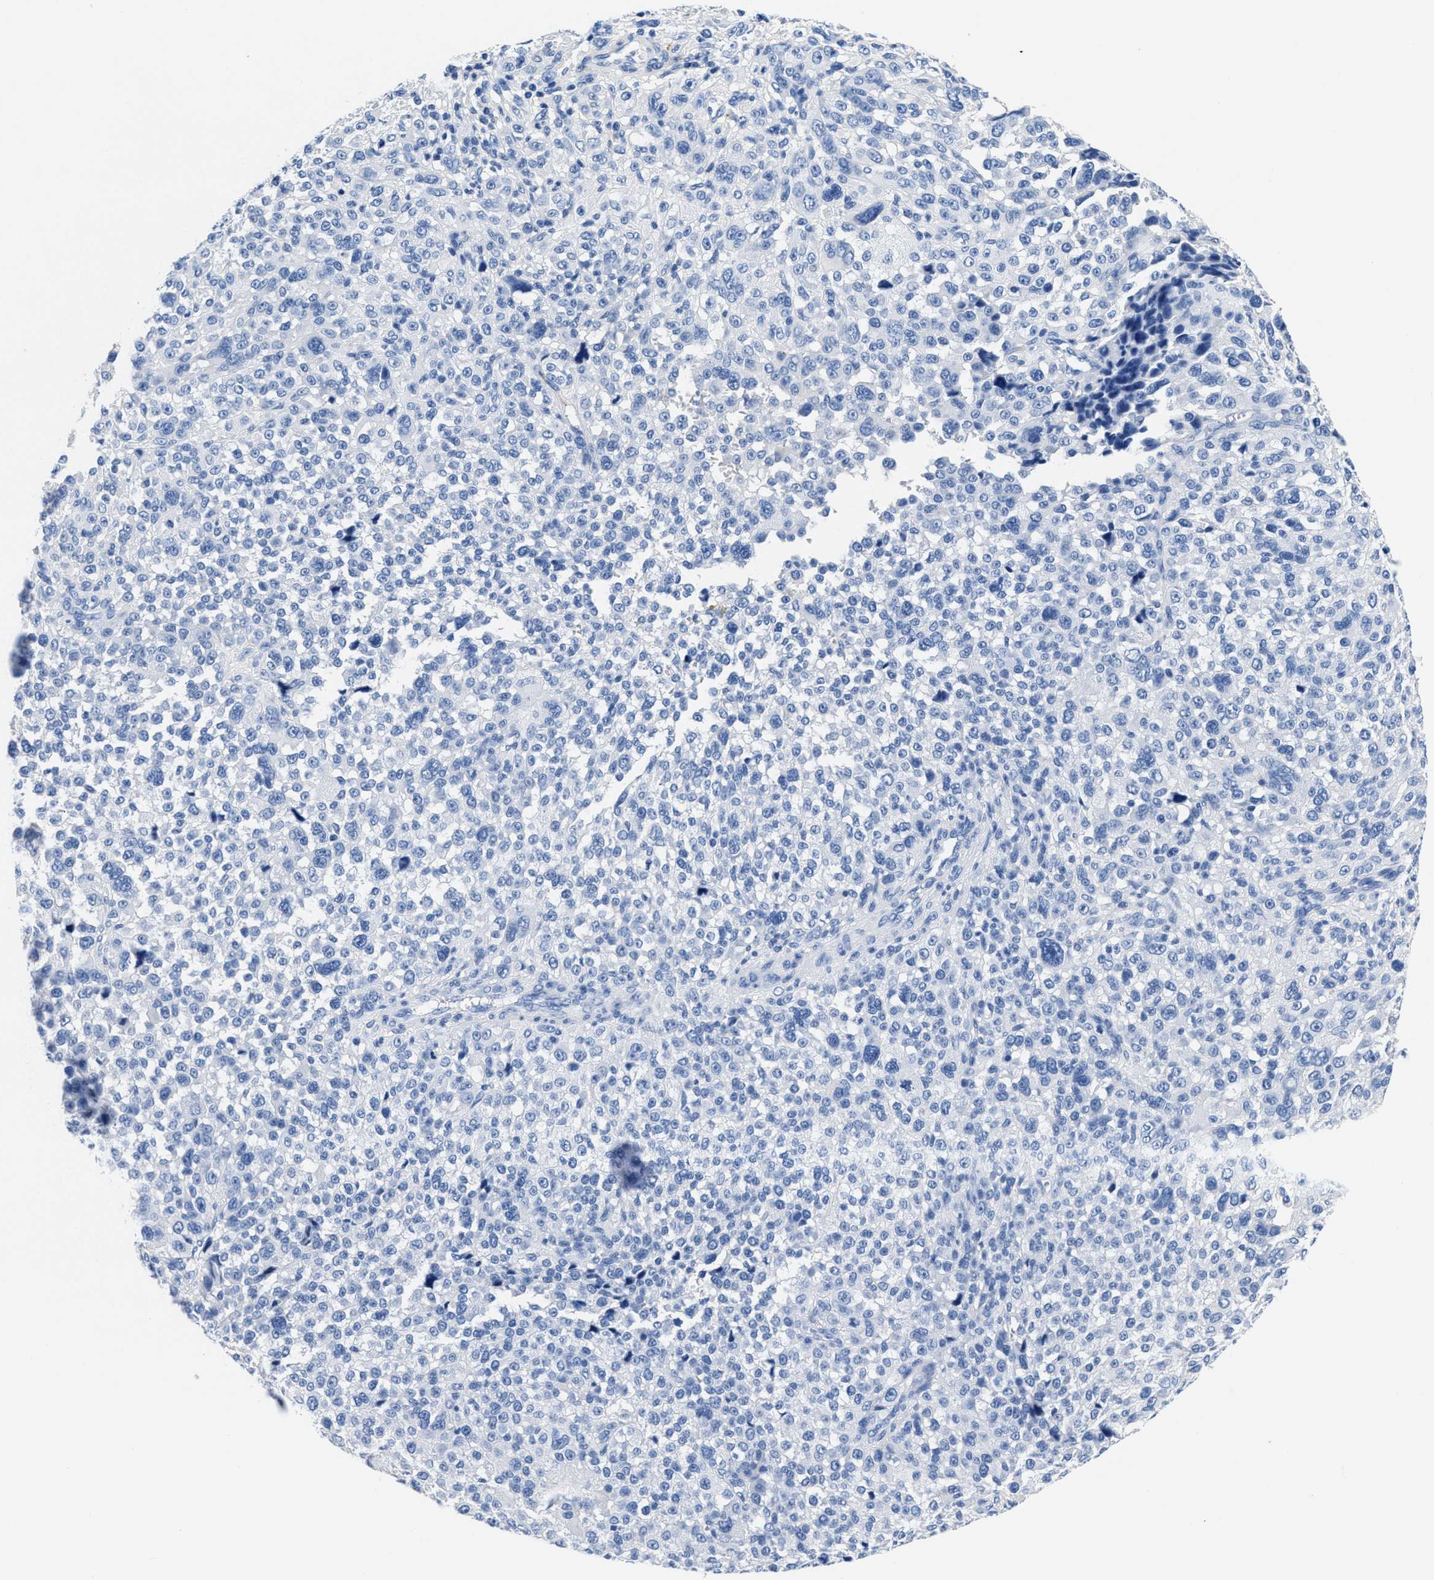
{"staining": {"intensity": "negative", "quantity": "none", "location": "none"}, "tissue": "melanoma", "cell_type": "Tumor cells", "image_type": "cancer", "snomed": [{"axis": "morphology", "description": "Malignant melanoma, NOS"}, {"axis": "topography", "description": "Skin"}], "caption": "Immunohistochemical staining of human melanoma exhibits no significant staining in tumor cells.", "gene": "SLFN13", "patient": {"sex": "female", "age": 55}}